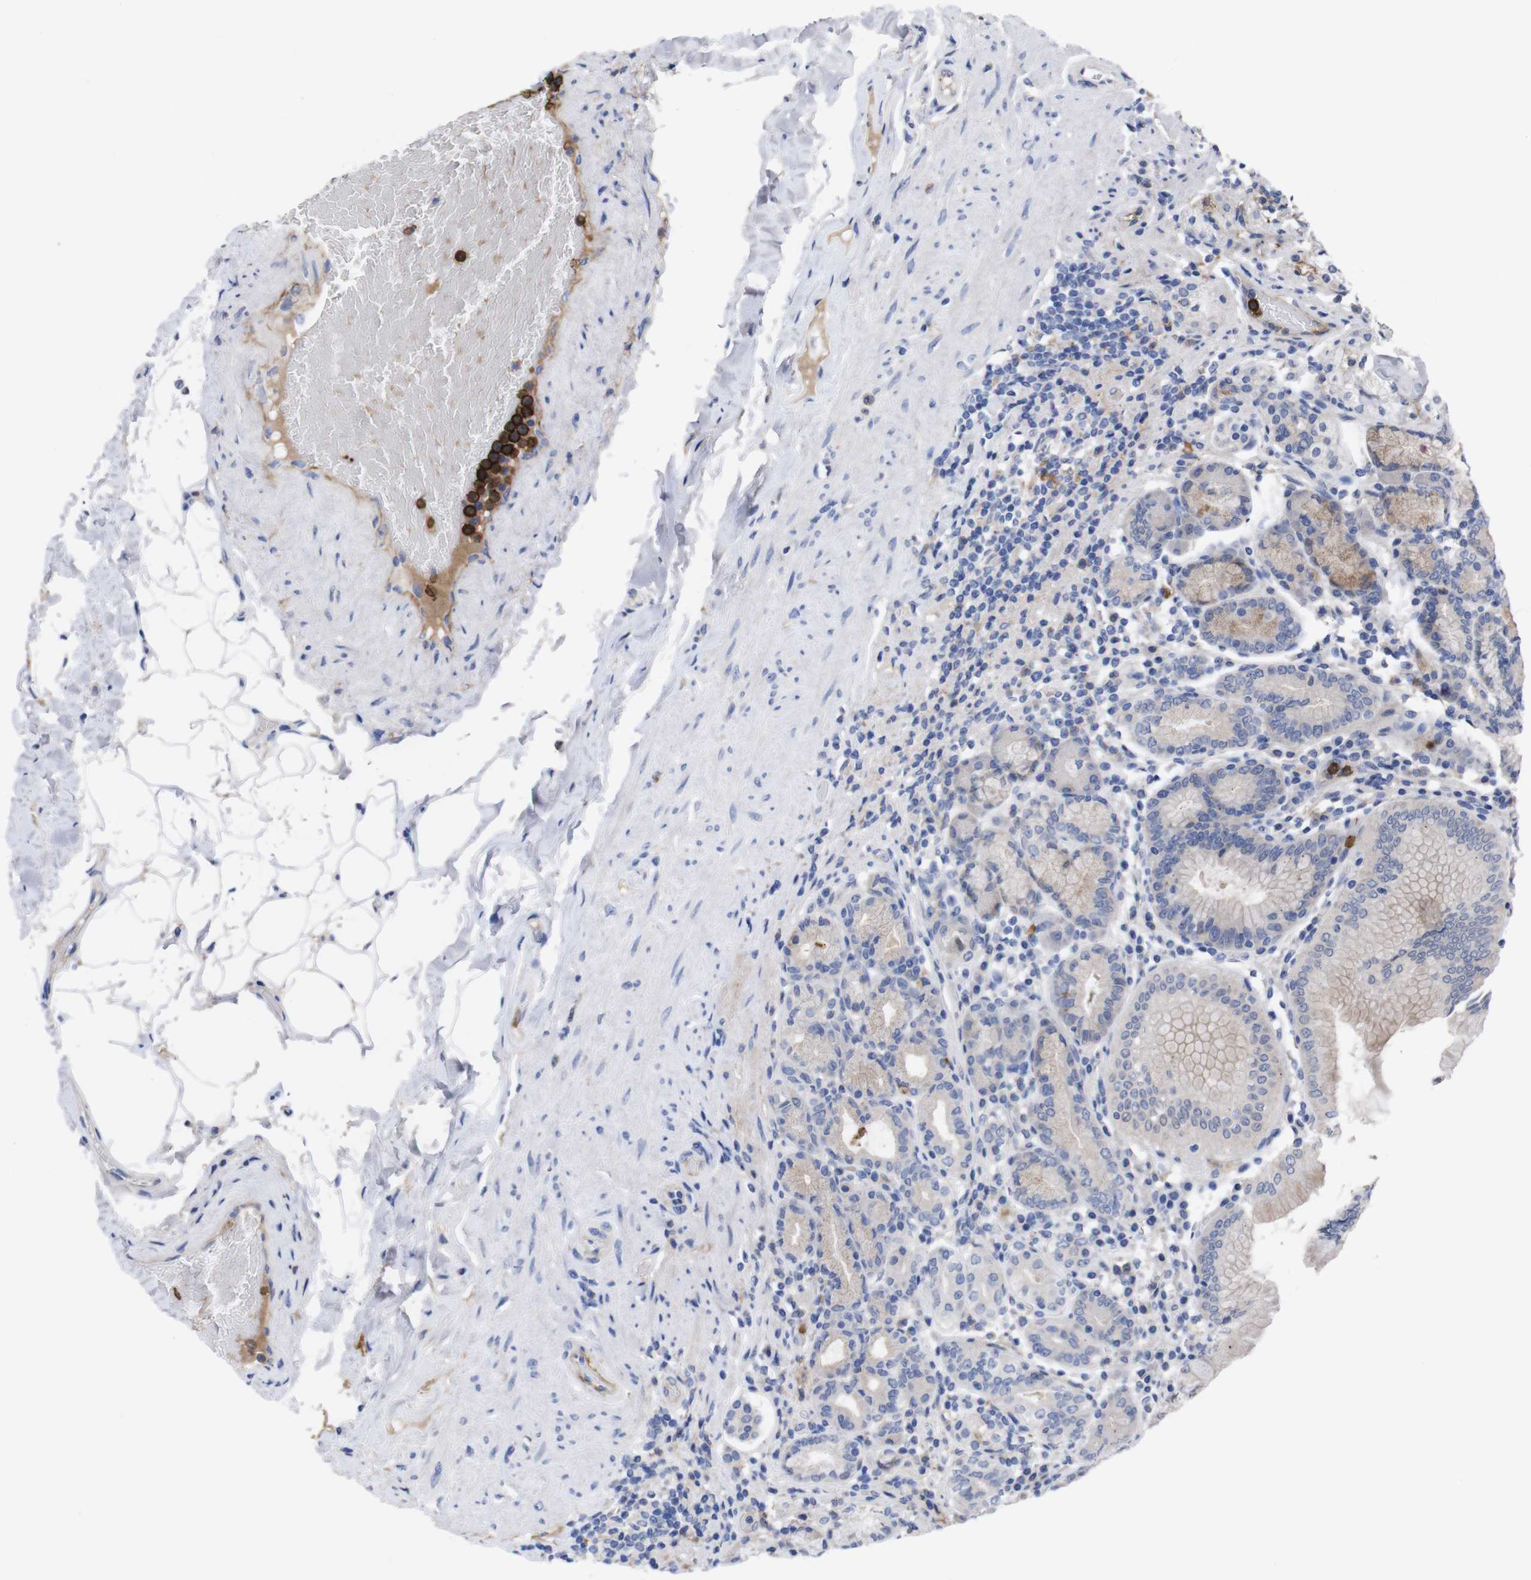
{"staining": {"intensity": "moderate", "quantity": "25%-75%", "location": "cytoplasmic/membranous"}, "tissue": "stomach", "cell_type": "Glandular cells", "image_type": "normal", "snomed": [{"axis": "morphology", "description": "Normal tissue, NOS"}, {"axis": "topography", "description": "Stomach, lower"}], "caption": "Immunohistochemical staining of benign human stomach displays moderate cytoplasmic/membranous protein staining in about 25%-75% of glandular cells.", "gene": "C5AR1", "patient": {"sex": "female", "age": 76}}